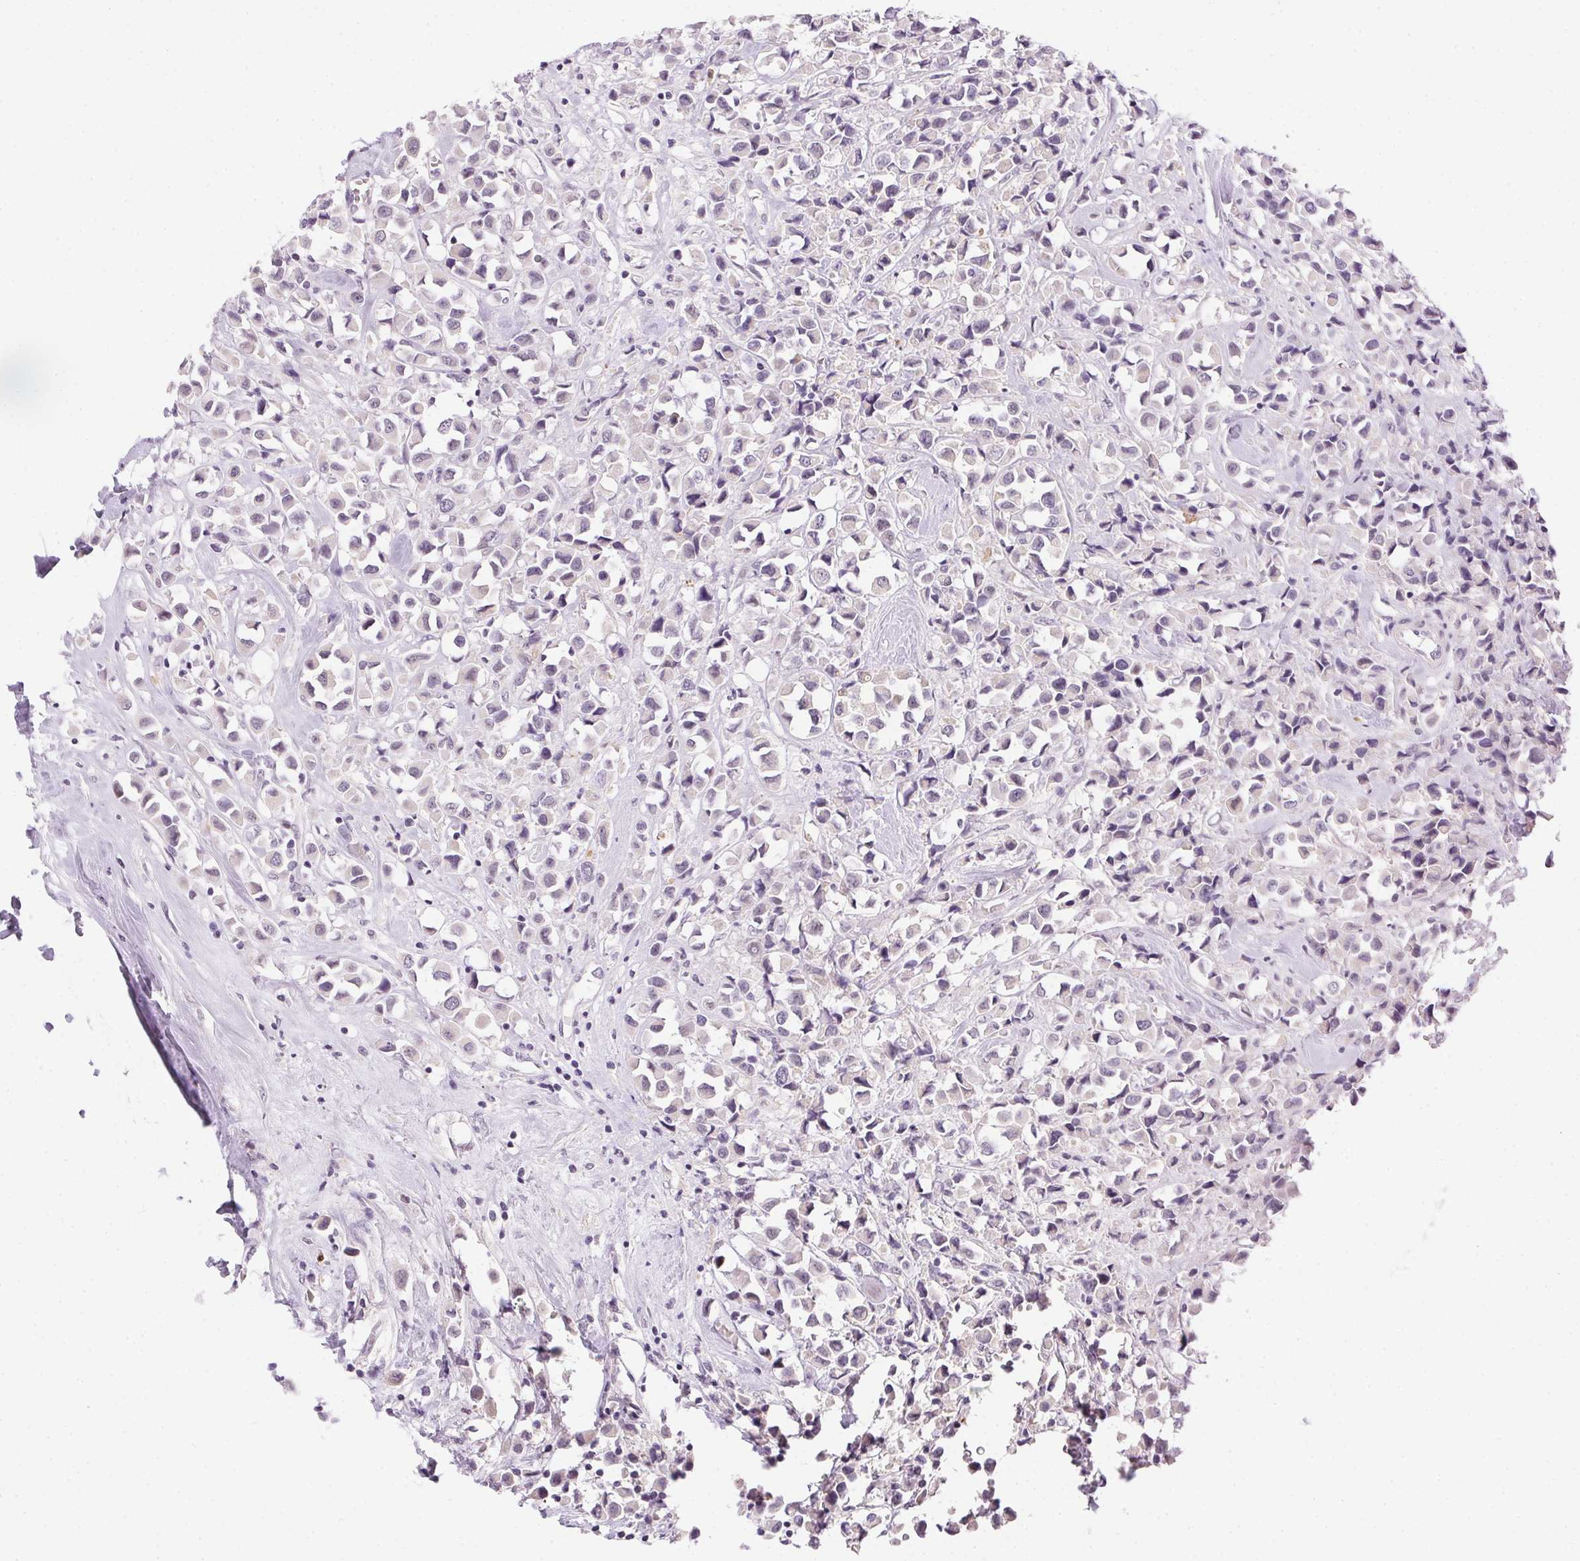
{"staining": {"intensity": "negative", "quantity": "none", "location": "none"}, "tissue": "breast cancer", "cell_type": "Tumor cells", "image_type": "cancer", "snomed": [{"axis": "morphology", "description": "Duct carcinoma"}, {"axis": "topography", "description": "Breast"}], "caption": "IHC photomicrograph of neoplastic tissue: human breast cancer (infiltrating ductal carcinoma) stained with DAB shows no significant protein expression in tumor cells.", "gene": "GSDMC", "patient": {"sex": "female", "age": 61}}